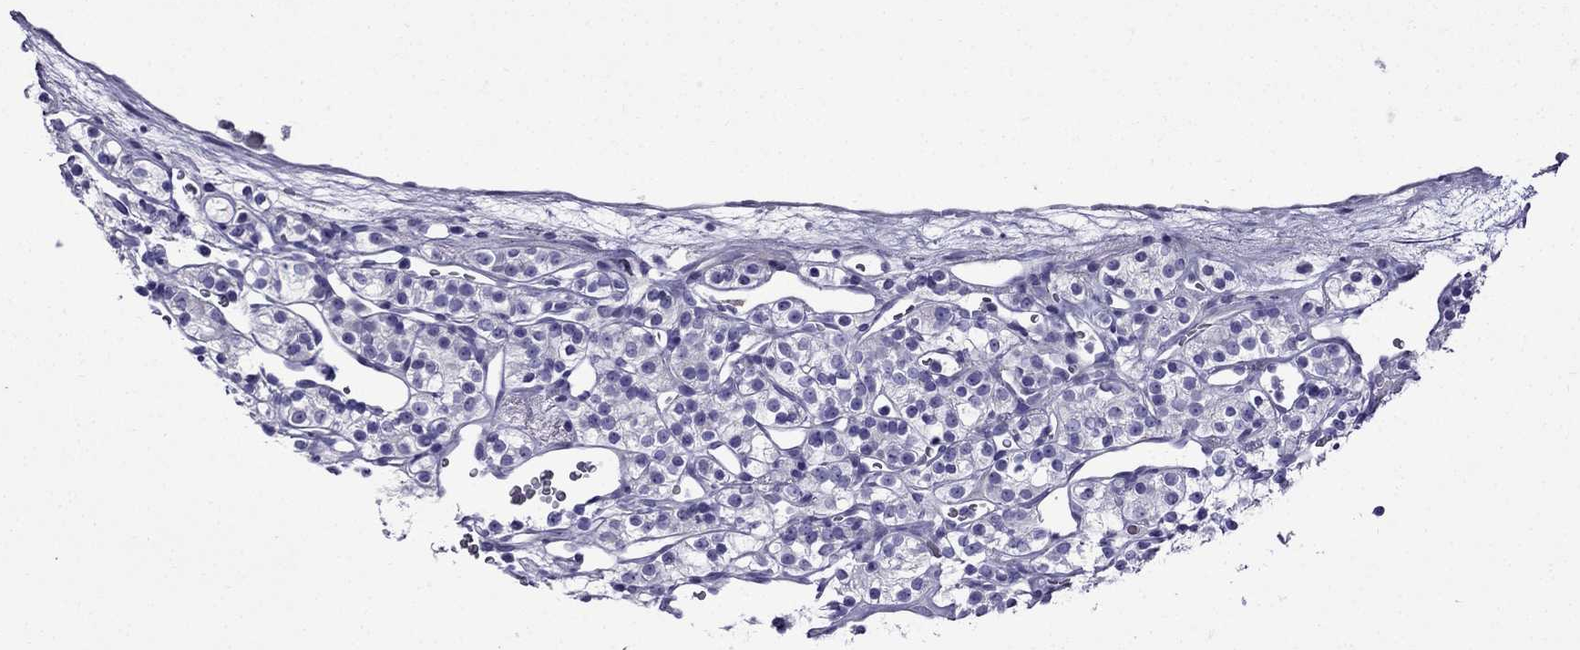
{"staining": {"intensity": "negative", "quantity": "none", "location": "none"}, "tissue": "renal cancer", "cell_type": "Tumor cells", "image_type": "cancer", "snomed": [{"axis": "morphology", "description": "Adenocarcinoma, NOS"}, {"axis": "topography", "description": "Kidney"}], "caption": "IHC photomicrograph of neoplastic tissue: adenocarcinoma (renal) stained with DAB (3,3'-diaminobenzidine) reveals no significant protein positivity in tumor cells.", "gene": "ERC2", "patient": {"sex": "male", "age": 77}}